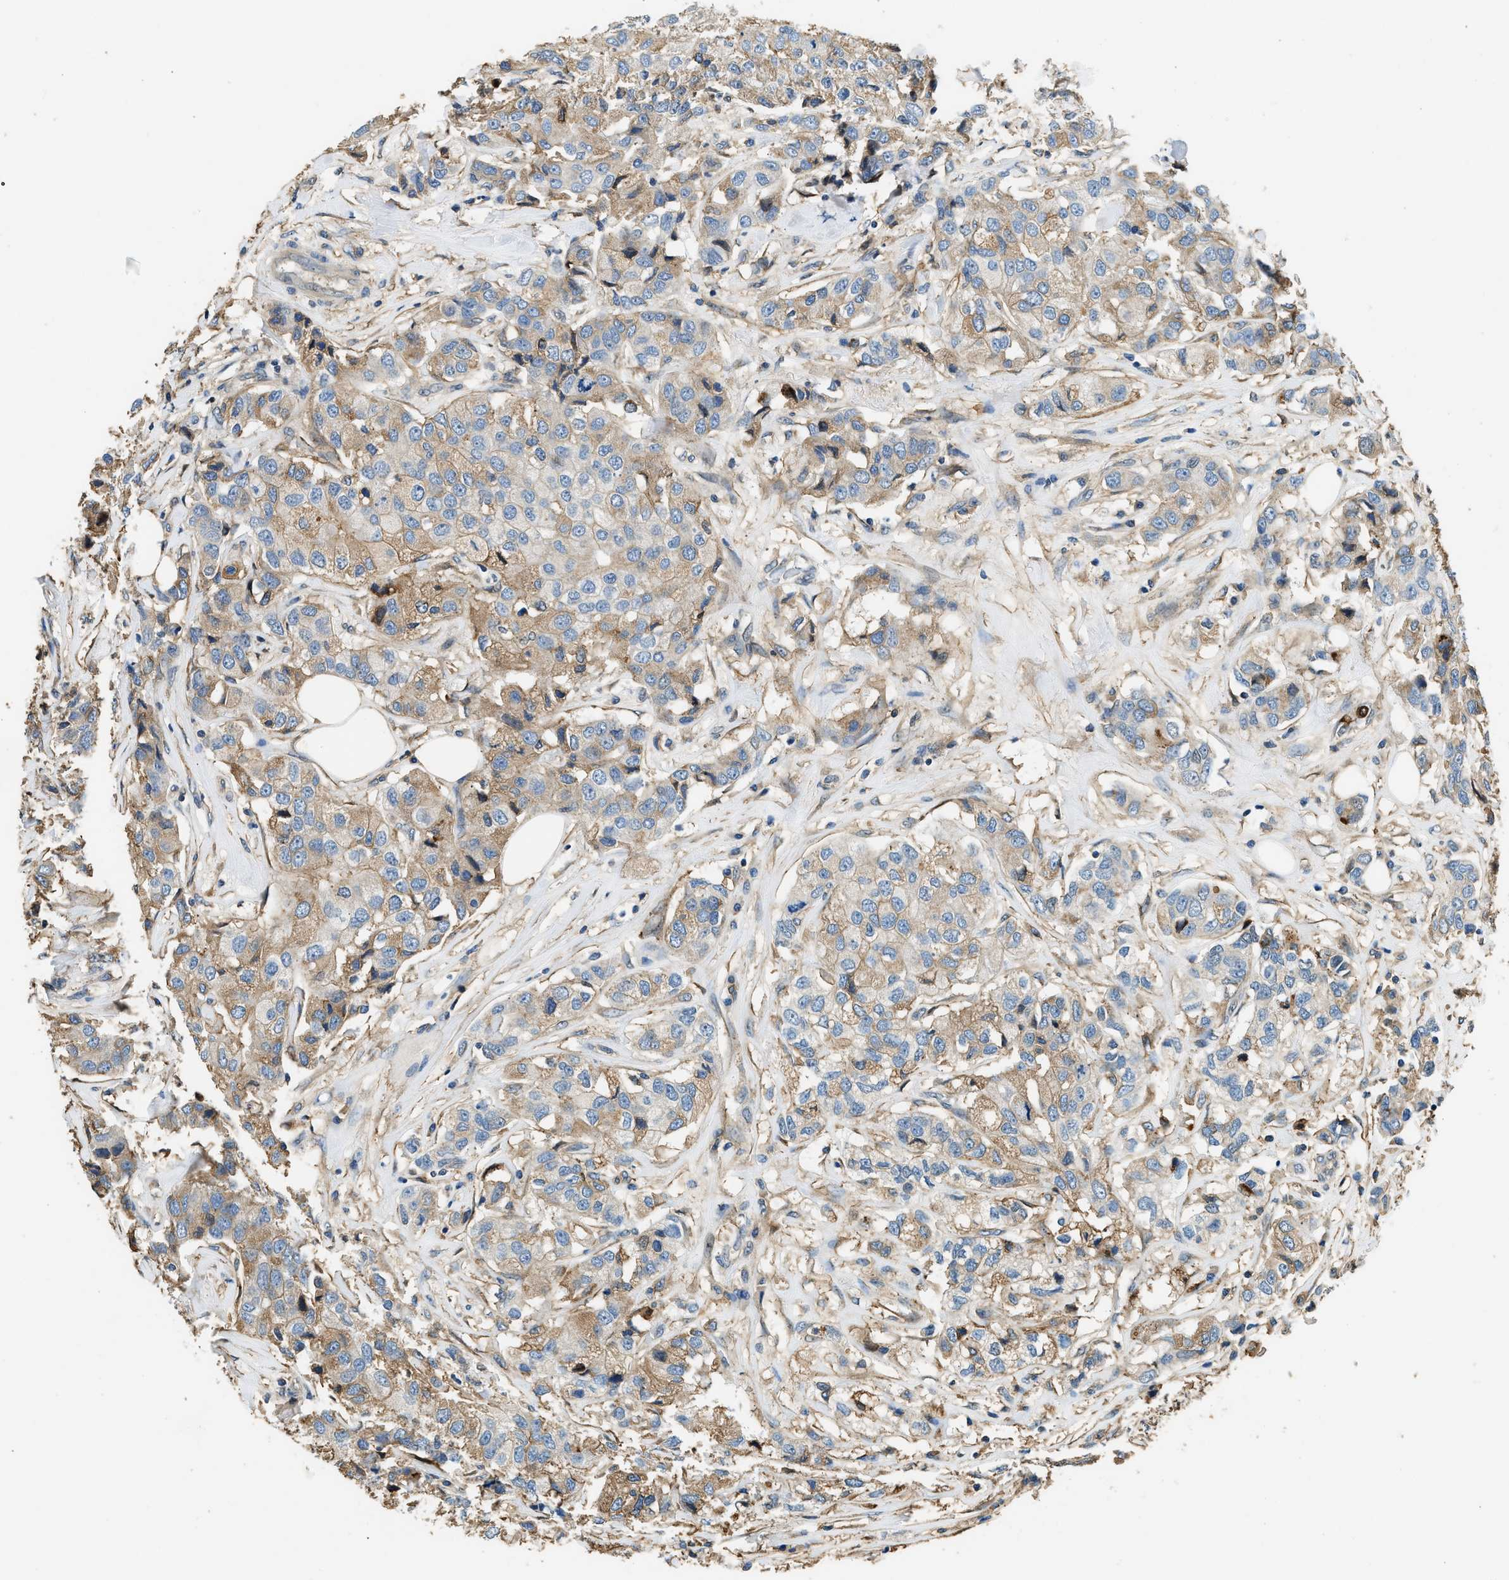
{"staining": {"intensity": "moderate", "quantity": "25%-75%", "location": "cytoplasmic/membranous"}, "tissue": "breast cancer", "cell_type": "Tumor cells", "image_type": "cancer", "snomed": [{"axis": "morphology", "description": "Duct carcinoma"}, {"axis": "topography", "description": "Breast"}], "caption": "This is a micrograph of immunohistochemistry (IHC) staining of breast cancer, which shows moderate positivity in the cytoplasmic/membranous of tumor cells.", "gene": "ANXA3", "patient": {"sex": "female", "age": 80}}